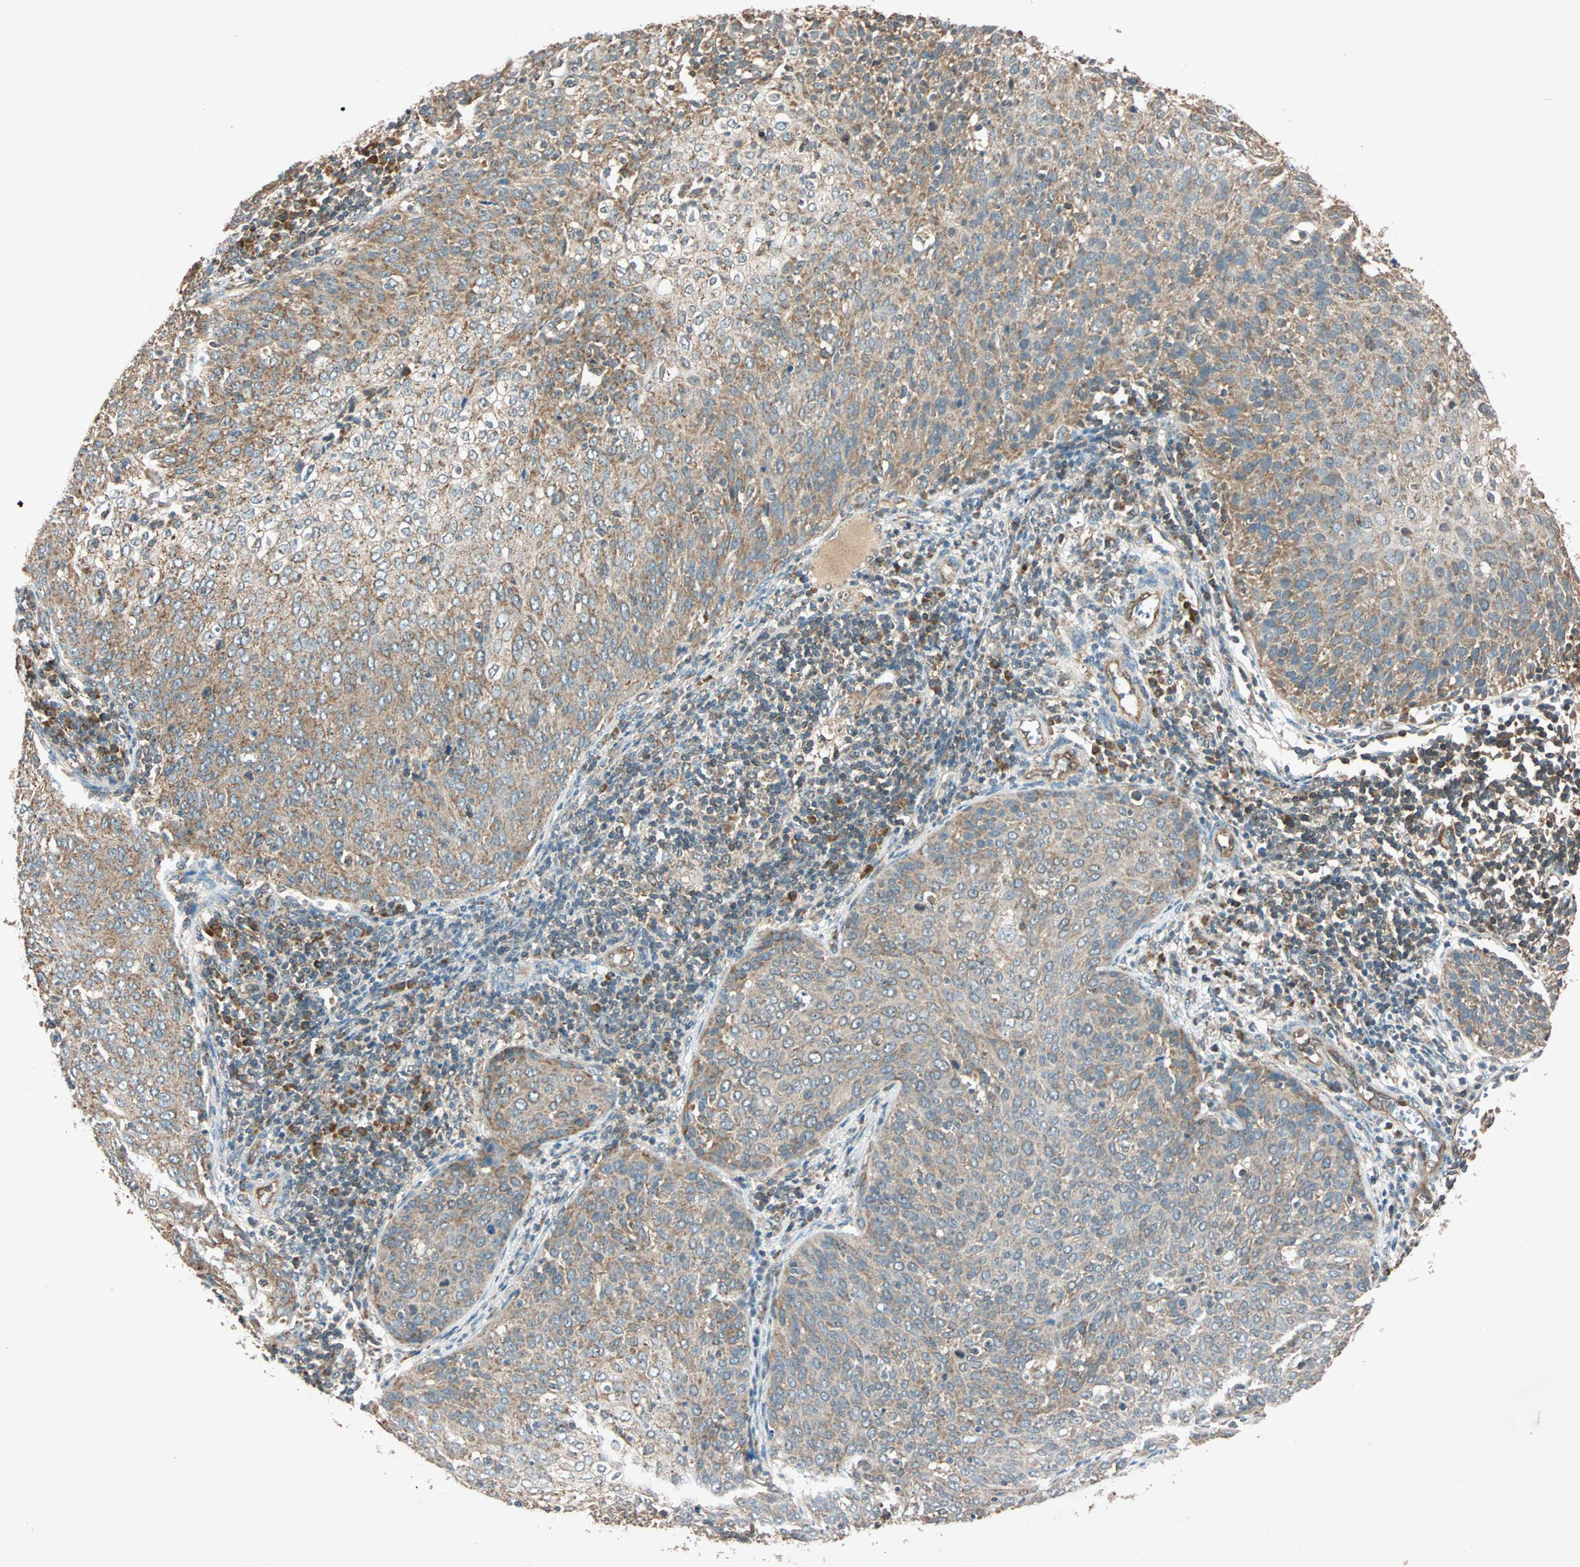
{"staining": {"intensity": "moderate", "quantity": ">75%", "location": "cytoplasmic/membranous"}, "tissue": "cervical cancer", "cell_type": "Tumor cells", "image_type": "cancer", "snomed": [{"axis": "morphology", "description": "Squamous cell carcinoma, NOS"}, {"axis": "topography", "description": "Cervix"}], "caption": "A medium amount of moderate cytoplasmic/membranous staining is appreciated in approximately >75% of tumor cells in squamous cell carcinoma (cervical) tissue.", "gene": "MAPK1", "patient": {"sex": "female", "age": 38}}